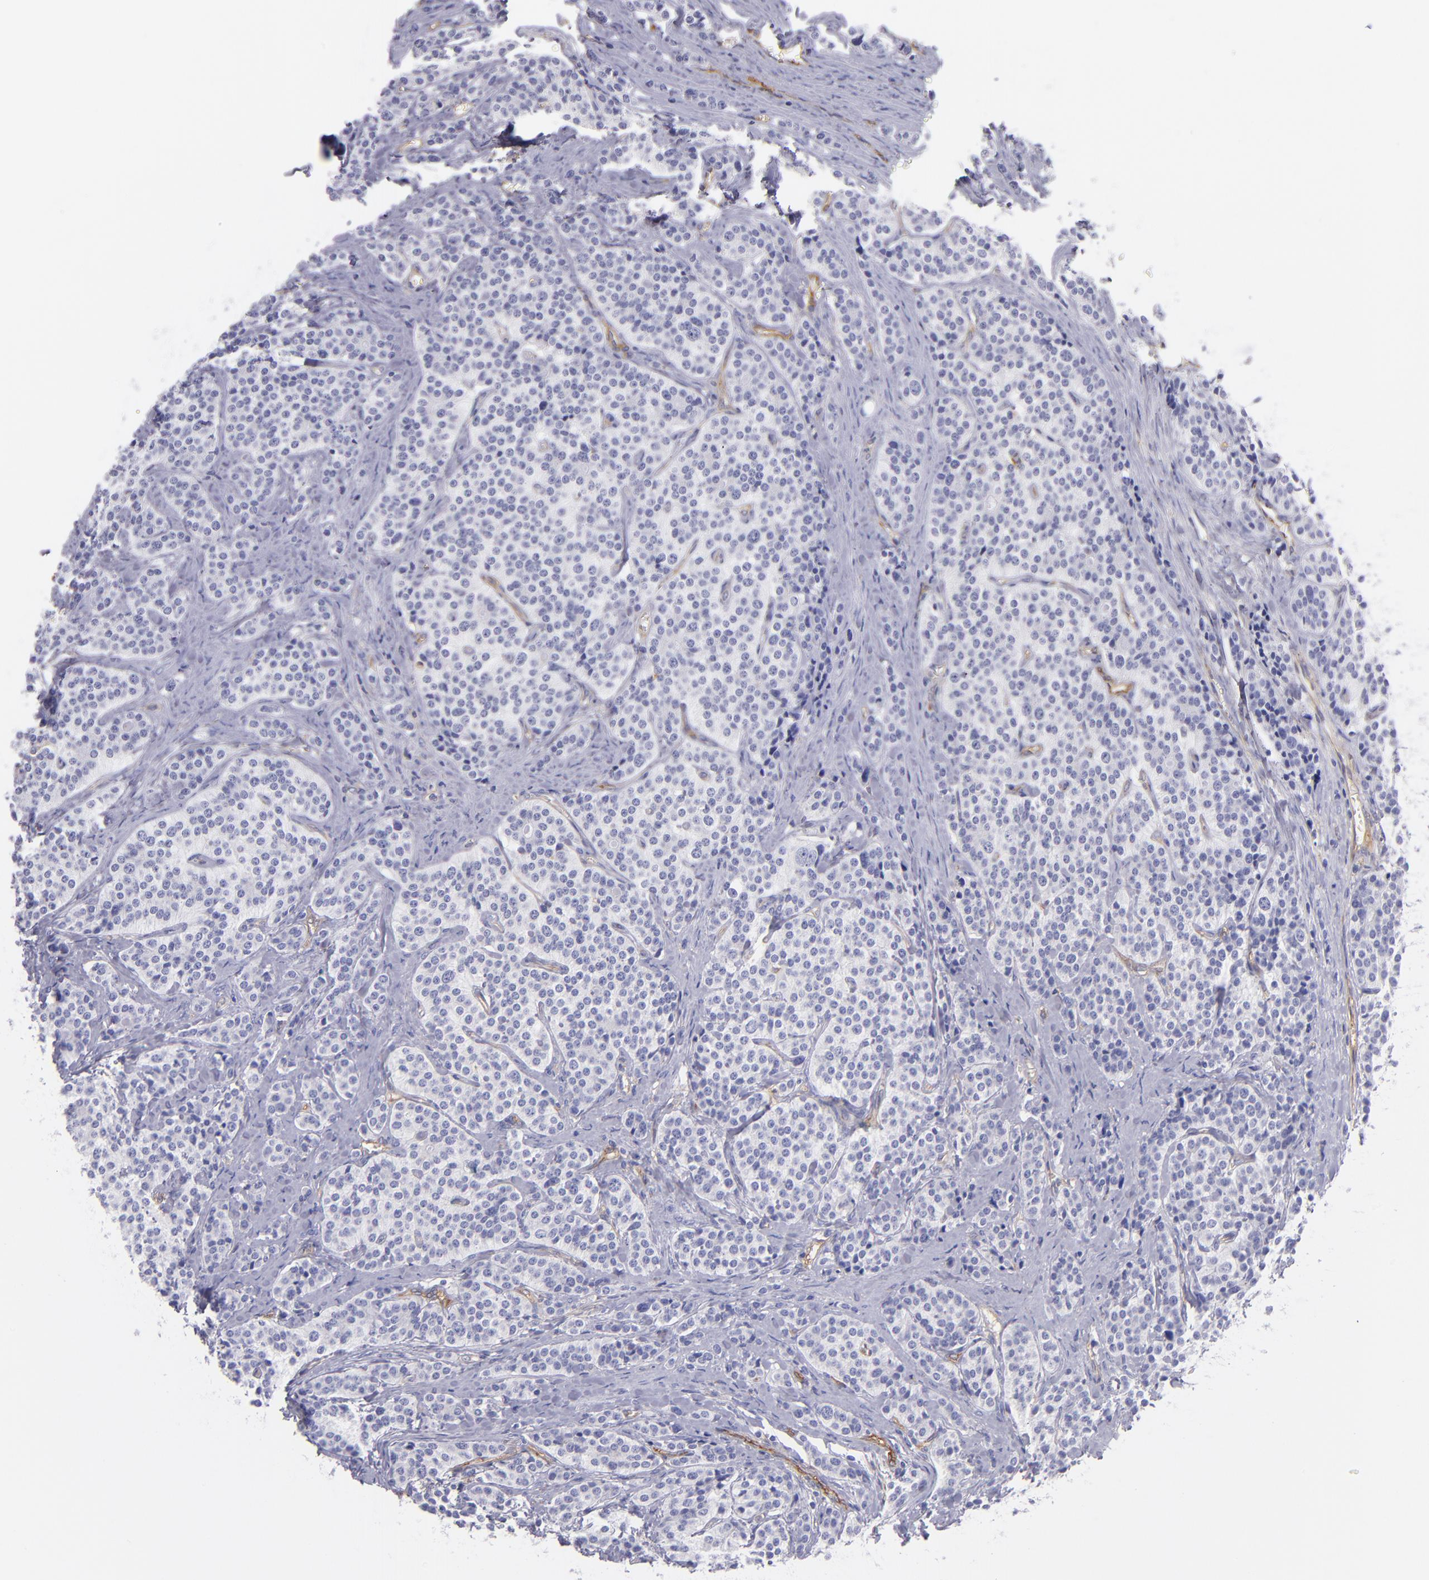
{"staining": {"intensity": "negative", "quantity": "none", "location": "none"}, "tissue": "carcinoid", "cell_type": "Tumor cells", "image_type": "cancer", "snomed": [{"axis": "morphology", "description": "Carcinoid, malignant, NOS"}, {"axis": "topography", "description": "Small intestine"}], "caption": "An immunohistochemistry (IHC) photomicrograph of carcinoid is shown. There is no staining in tumor cells of carcinoid. Brightfield microscopy of immunohistochemistry stained with DAB (3,3'-diaminobenzidine) (brown) and hematoxylin (blue), captured at high magnification.", "gene": "ENTPD1", "patient": {"sex": "male", "age": 63}}